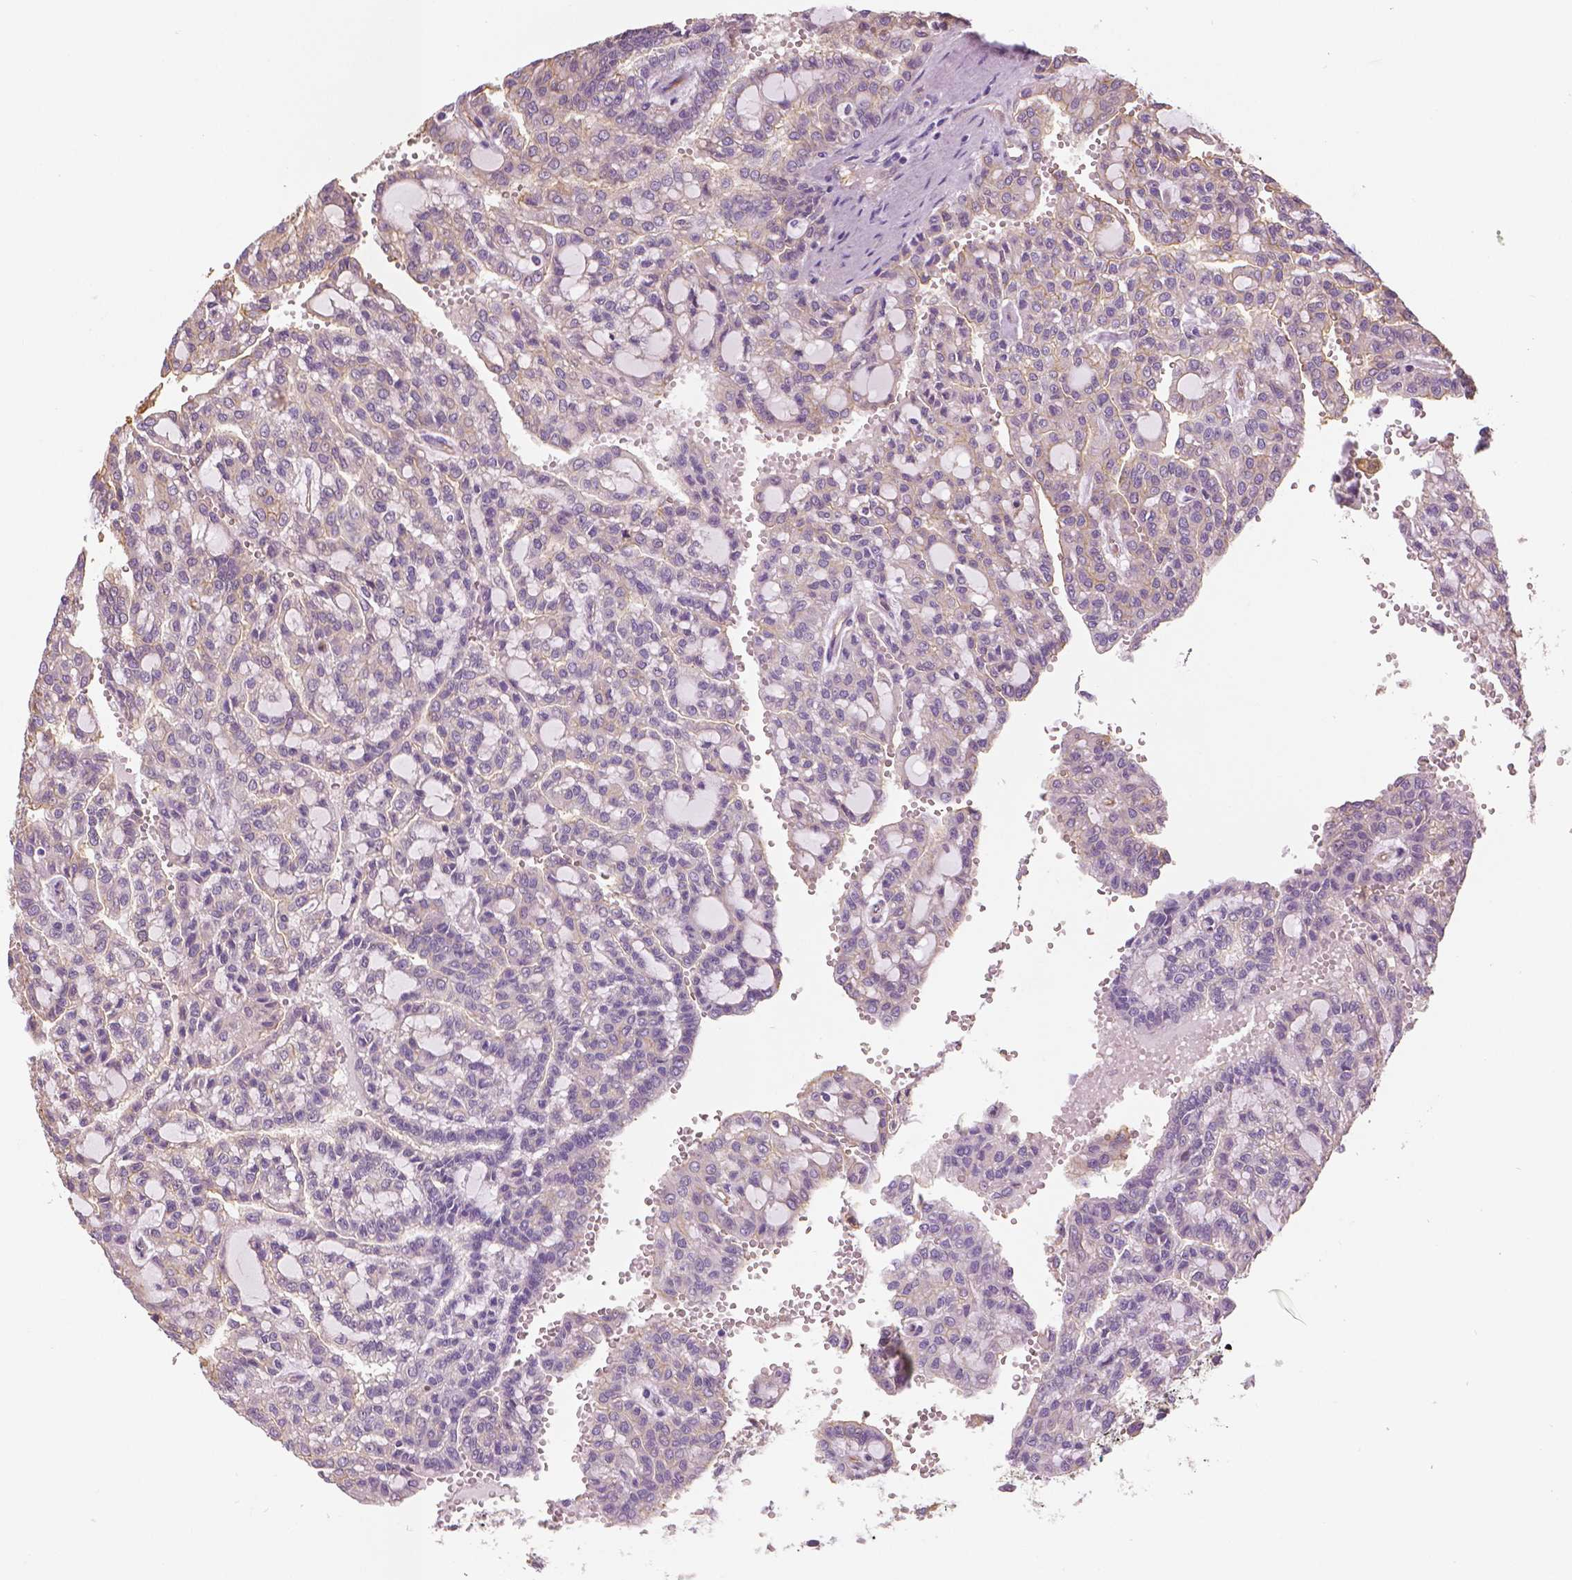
{"staining": {"intensity": "negative", "quantity": "none", "location": "none"}, "tissue": "renal cancer", "cell_type": "Tumor cells", "image_type": "cancer", "snomed": [{"axis": "morphology", "description": "Adenocarcinoma, NOS"}, {"axis": "topography", "description": "Kidney"}], "caption": "A histopathology image of adenocarcinoma (renal) stained for a protein demonstrates no brown staining in tumor cells.", "gene": "MKI67", "patient": {"sex": "male", "age": 63}}